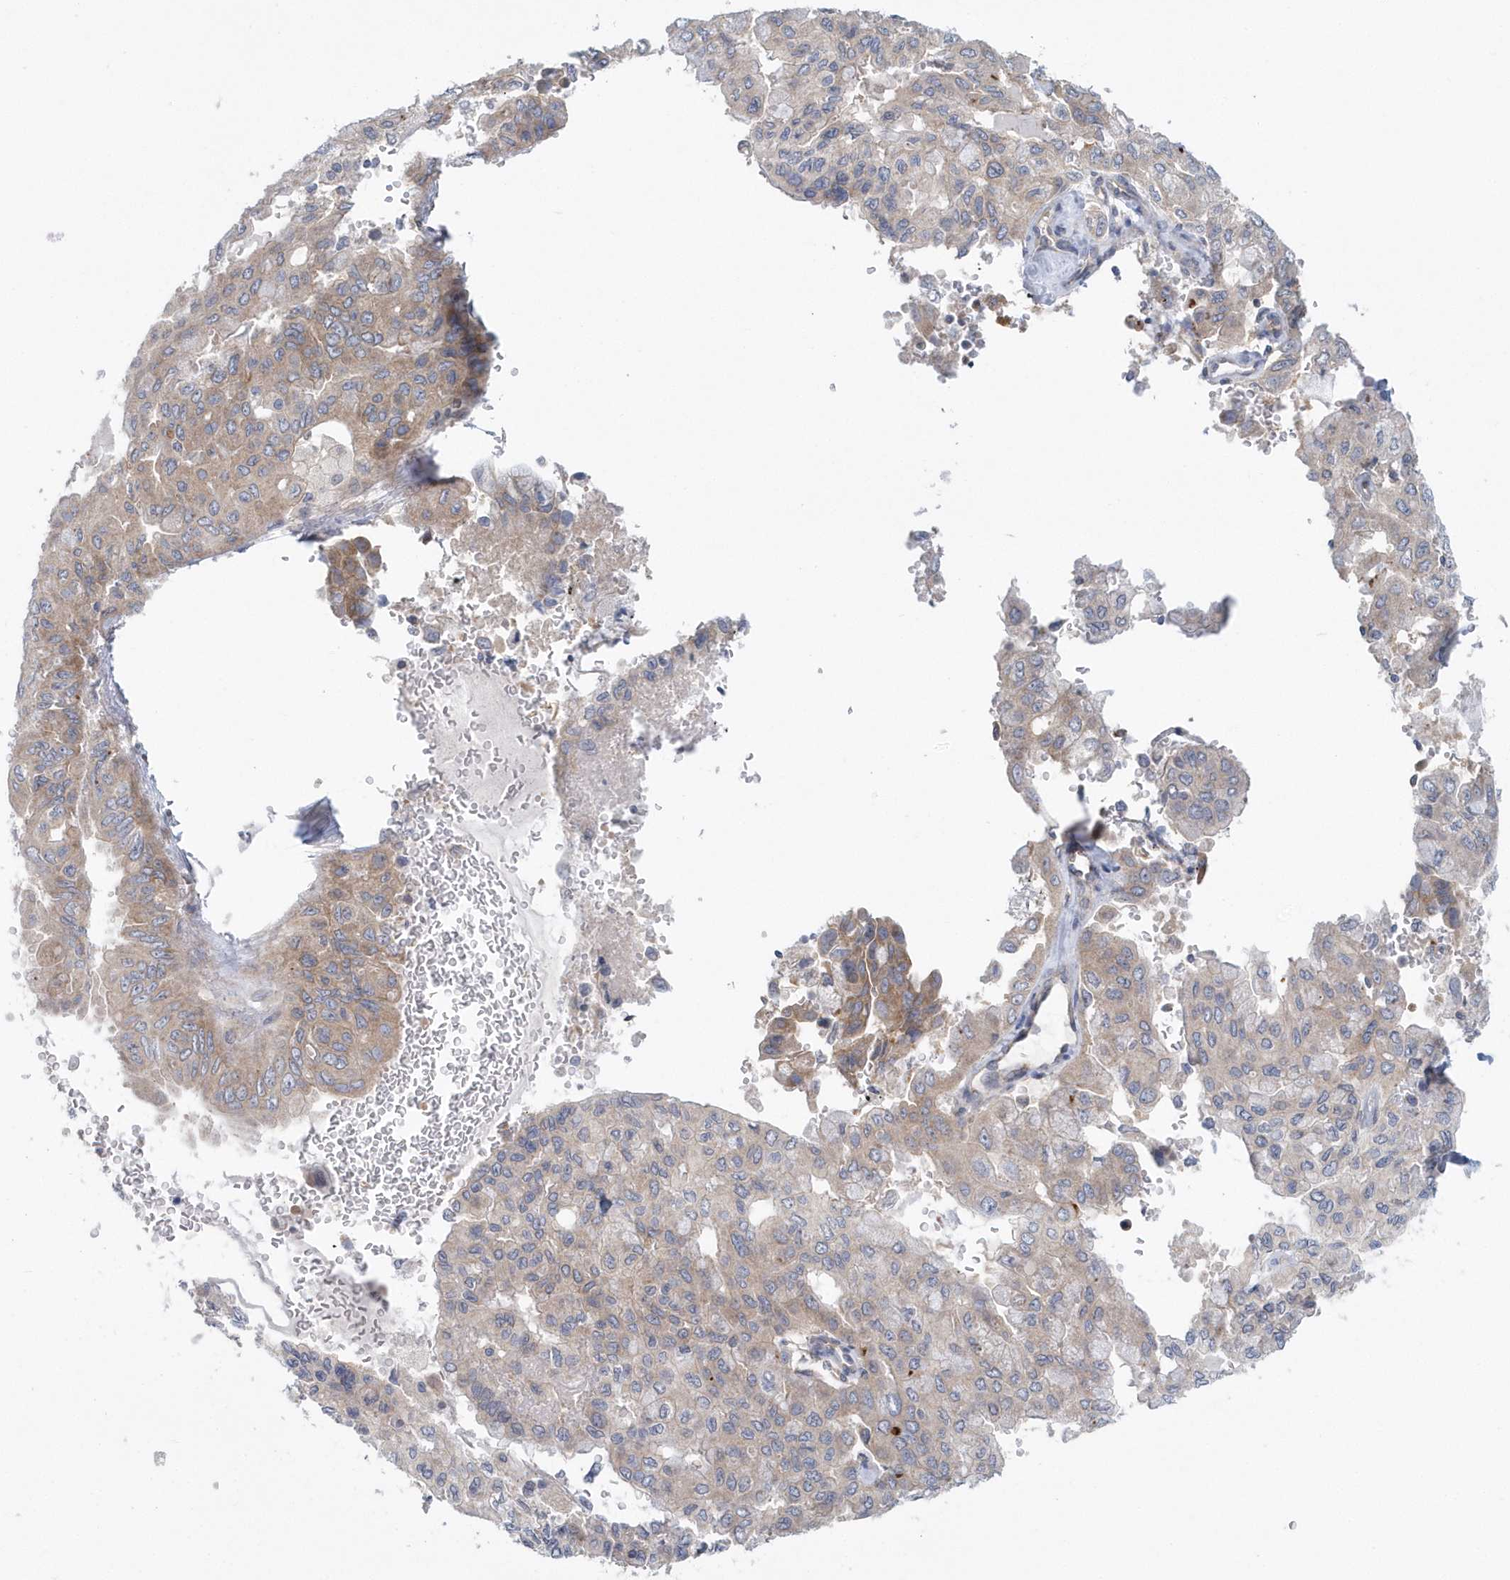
{"staining": {"intensity": "weak", "quantity": "<25%", "location": "cytoplasmic/membranous"}, "tissue": "pancreatic cancer", "cell_type": "Tumor cells", "image_type": "cancer", "snomed": [{"axis": "morphology", "description": "Adenocarcinoma, NOS"}, {"axis": "topography", "description": "Pancreas"}], "caption": "A high-resolution photomicrograph shows immunohistochemistry (IHC) staining of pancreatic adenocarcinoma, which shows no significant staining in tumor cells.", "gene": "EIF3C", "patient": {"sex": "male", "age": 51}}